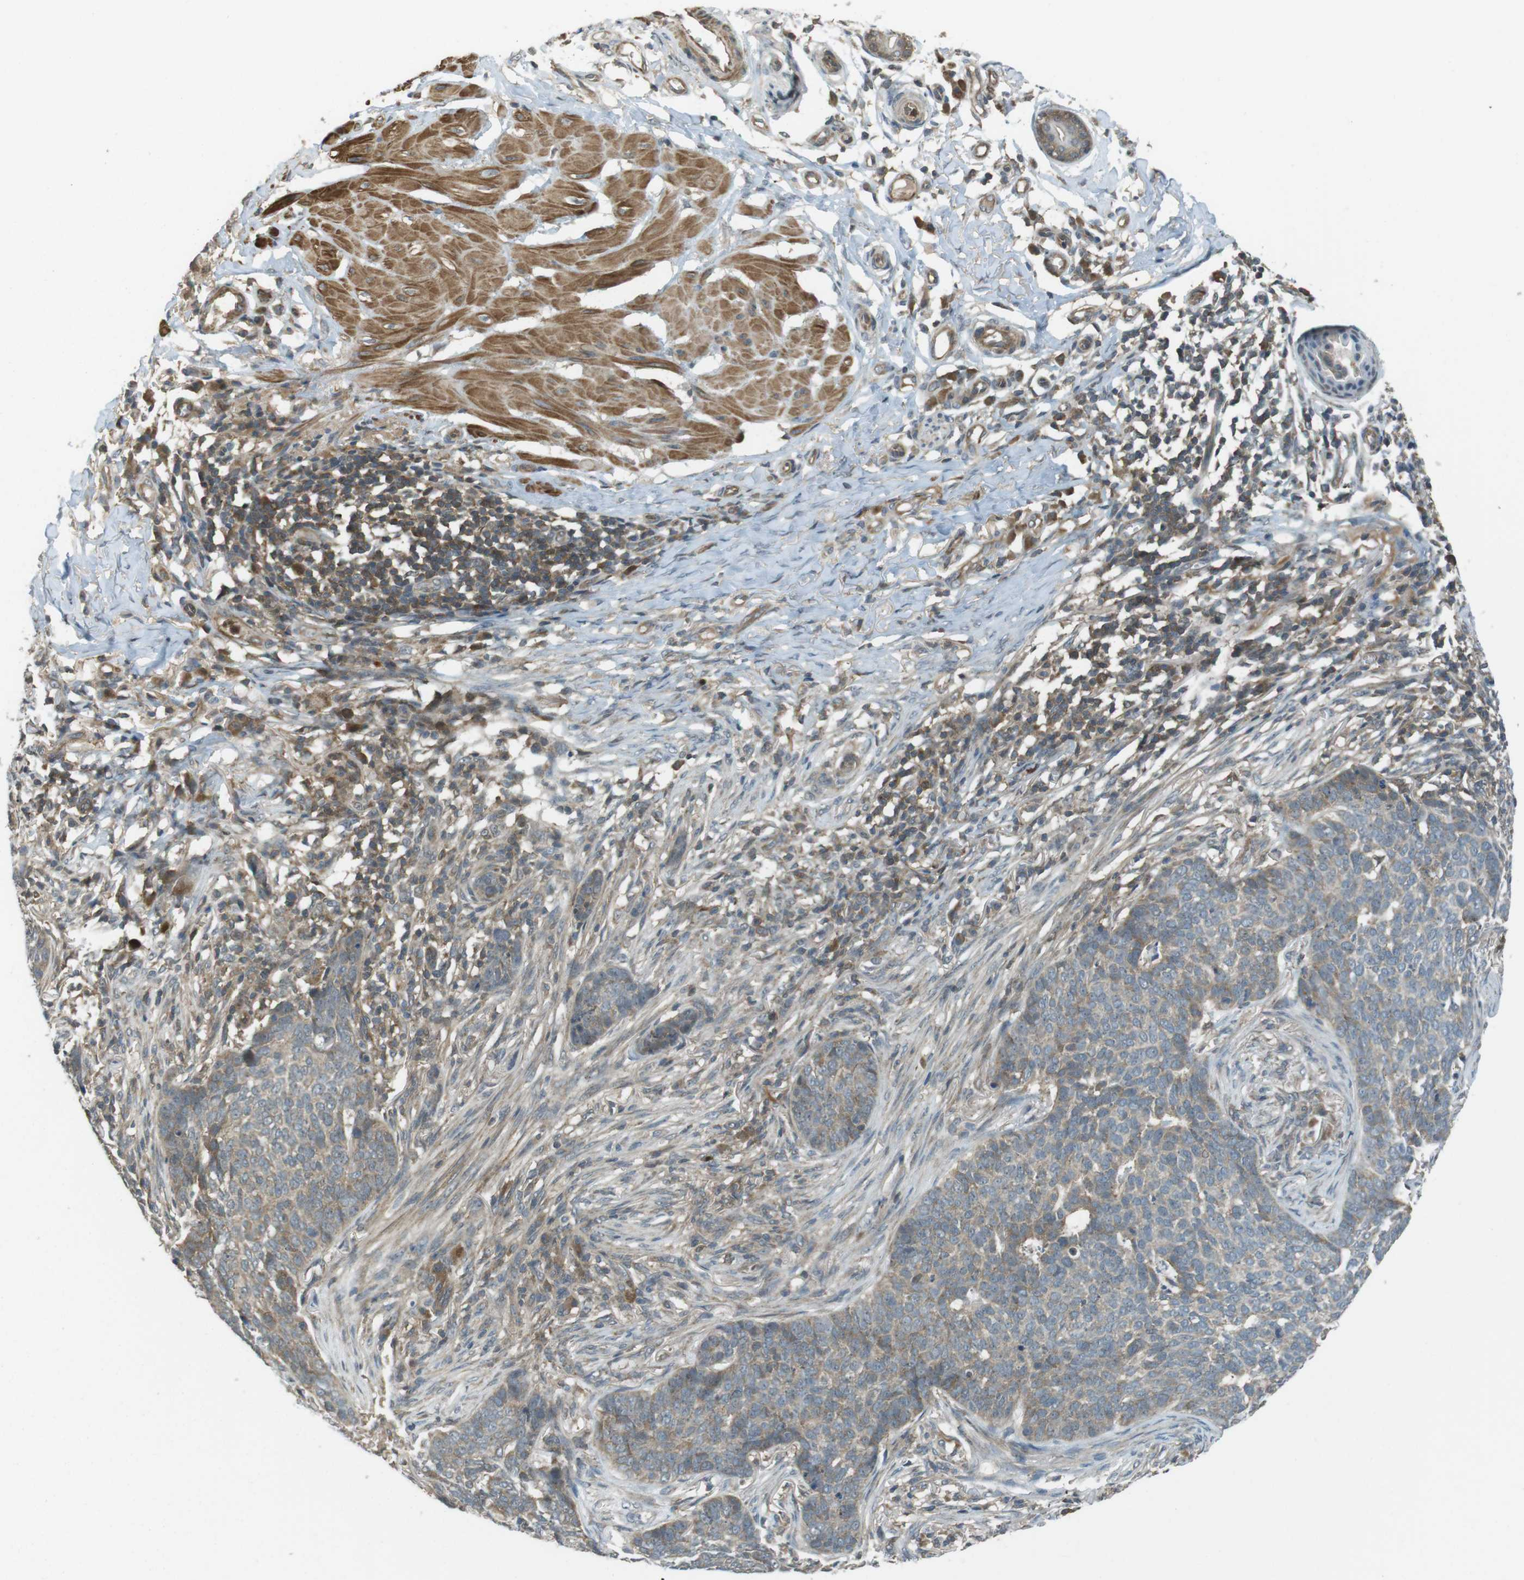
{"staining": {"intensity": "moderate", "quantity": "25%-75%", "location": "cytoplasmic/membranous"}, "tissue": "skin cancer", "cell_type": "Tumor cells", "image_type": "cancer", "snomed": [{"axis": "morphology", "description": "Basal cell carcinoma"}, {"axis": "topography", "description": "Skin"}], "caption": "Skin cancer tissue reveals moderate cytoplasmic/membranous expression in about 25%-75% of tumor cells, visualized by immunohistochemistry. The staining was performed using DAB to visualize the protein expression in brown, while the nuclei were stained in blue with hematoxylin (Magnification: 20x).", "gene": "LRRC3B", "patient": {"sex": "male", "age": 85}}